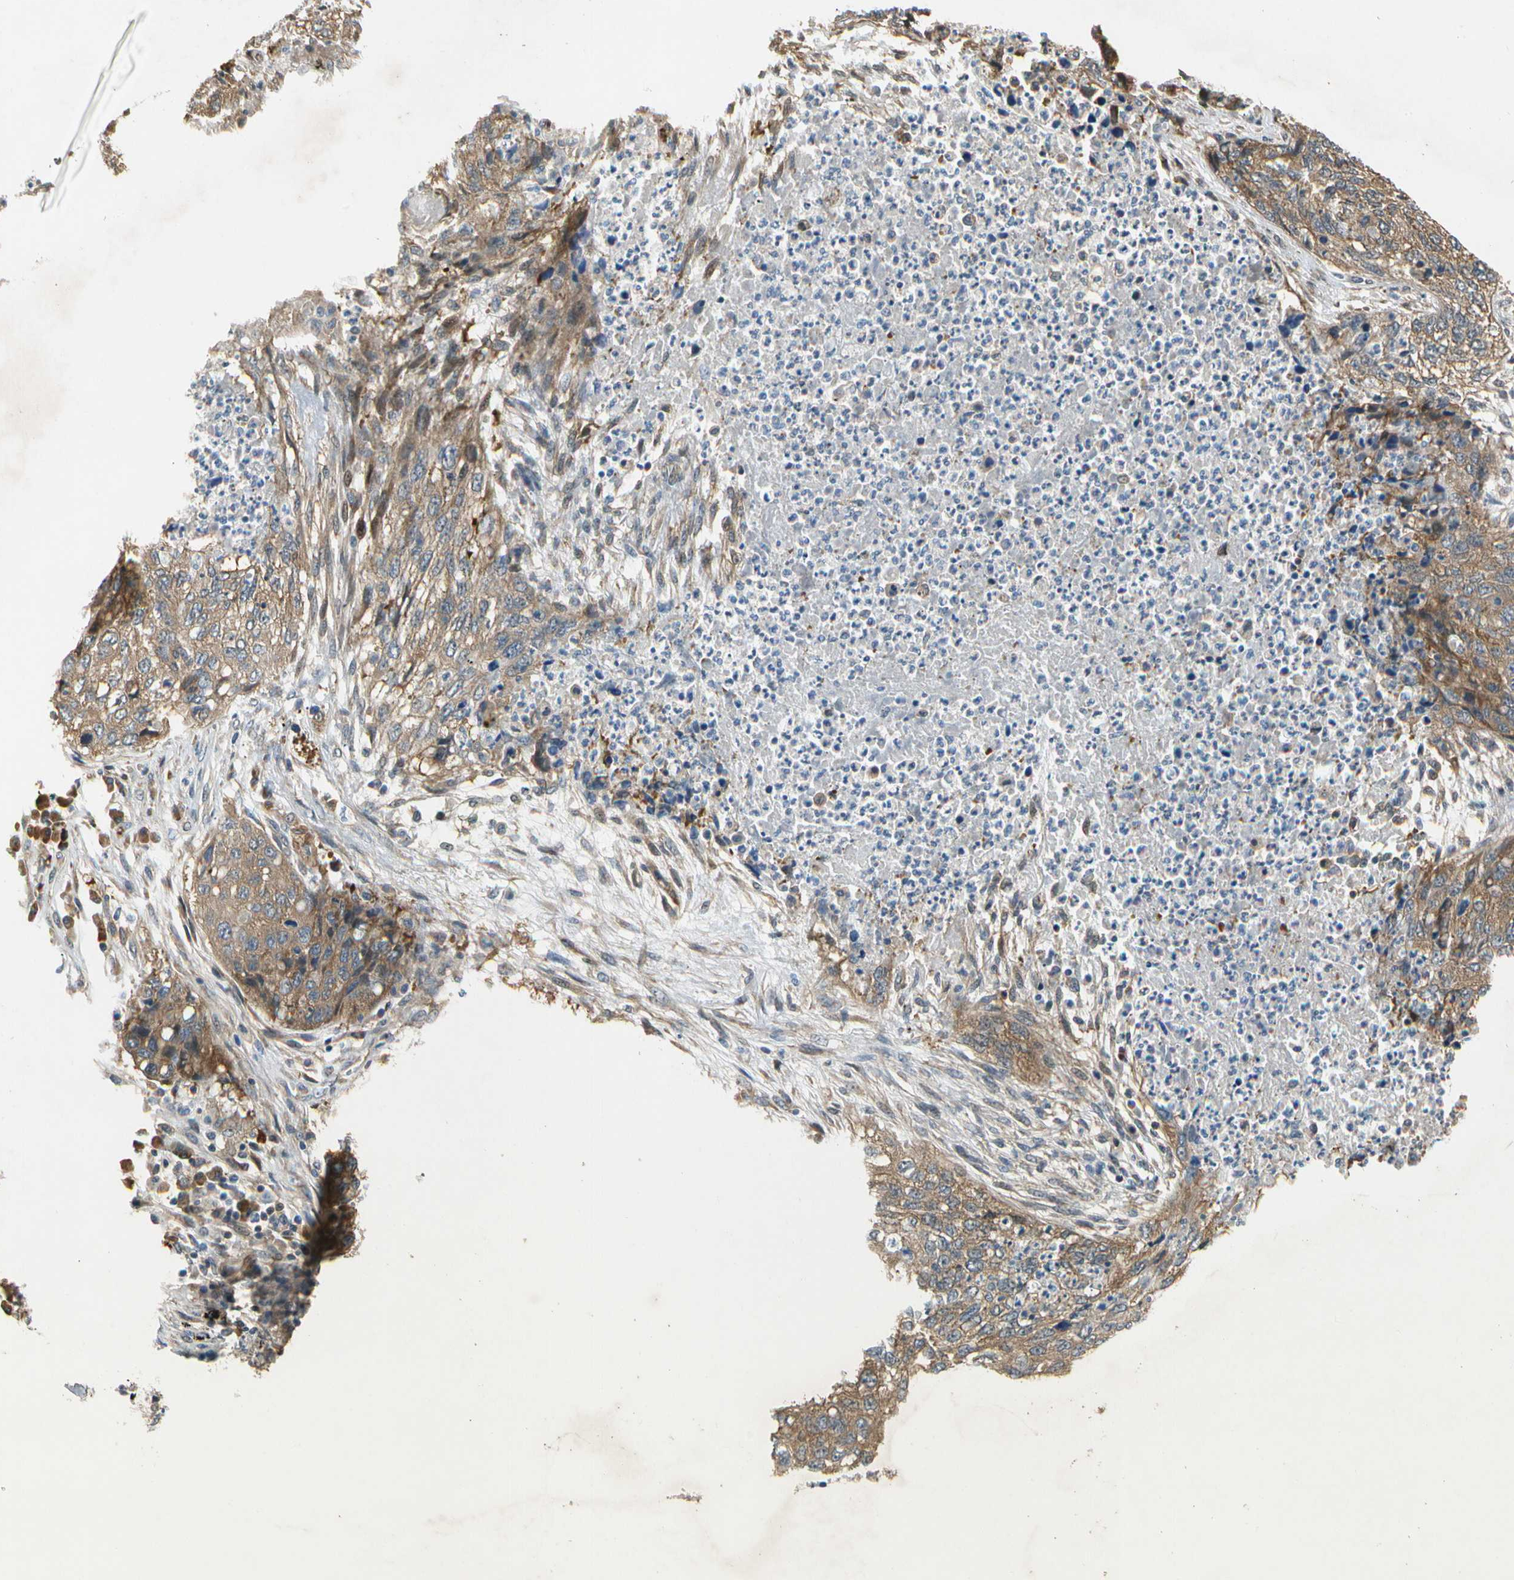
{"staining": {"intensity": "moderate", "quantity": ">75%", "location": "cytoplasmic/membranous"}, "tissue": "lung cancer", "cell_type": "Tumor cells", "image_type": "cancer", "snomed": [{"axis": "morphology", "description": "Squamous cell carcinoma, NOS"}, {"axis": "topography", "description": "Lung"}], "caption": "Lung cancer (squamous cell carcinoma) stained for a protein demonstrates moderate cytoplasmic/membranous positivity in tumor cells.", "gene": "EIF1AX", "patient": {"sex": "female", "age": 63}}